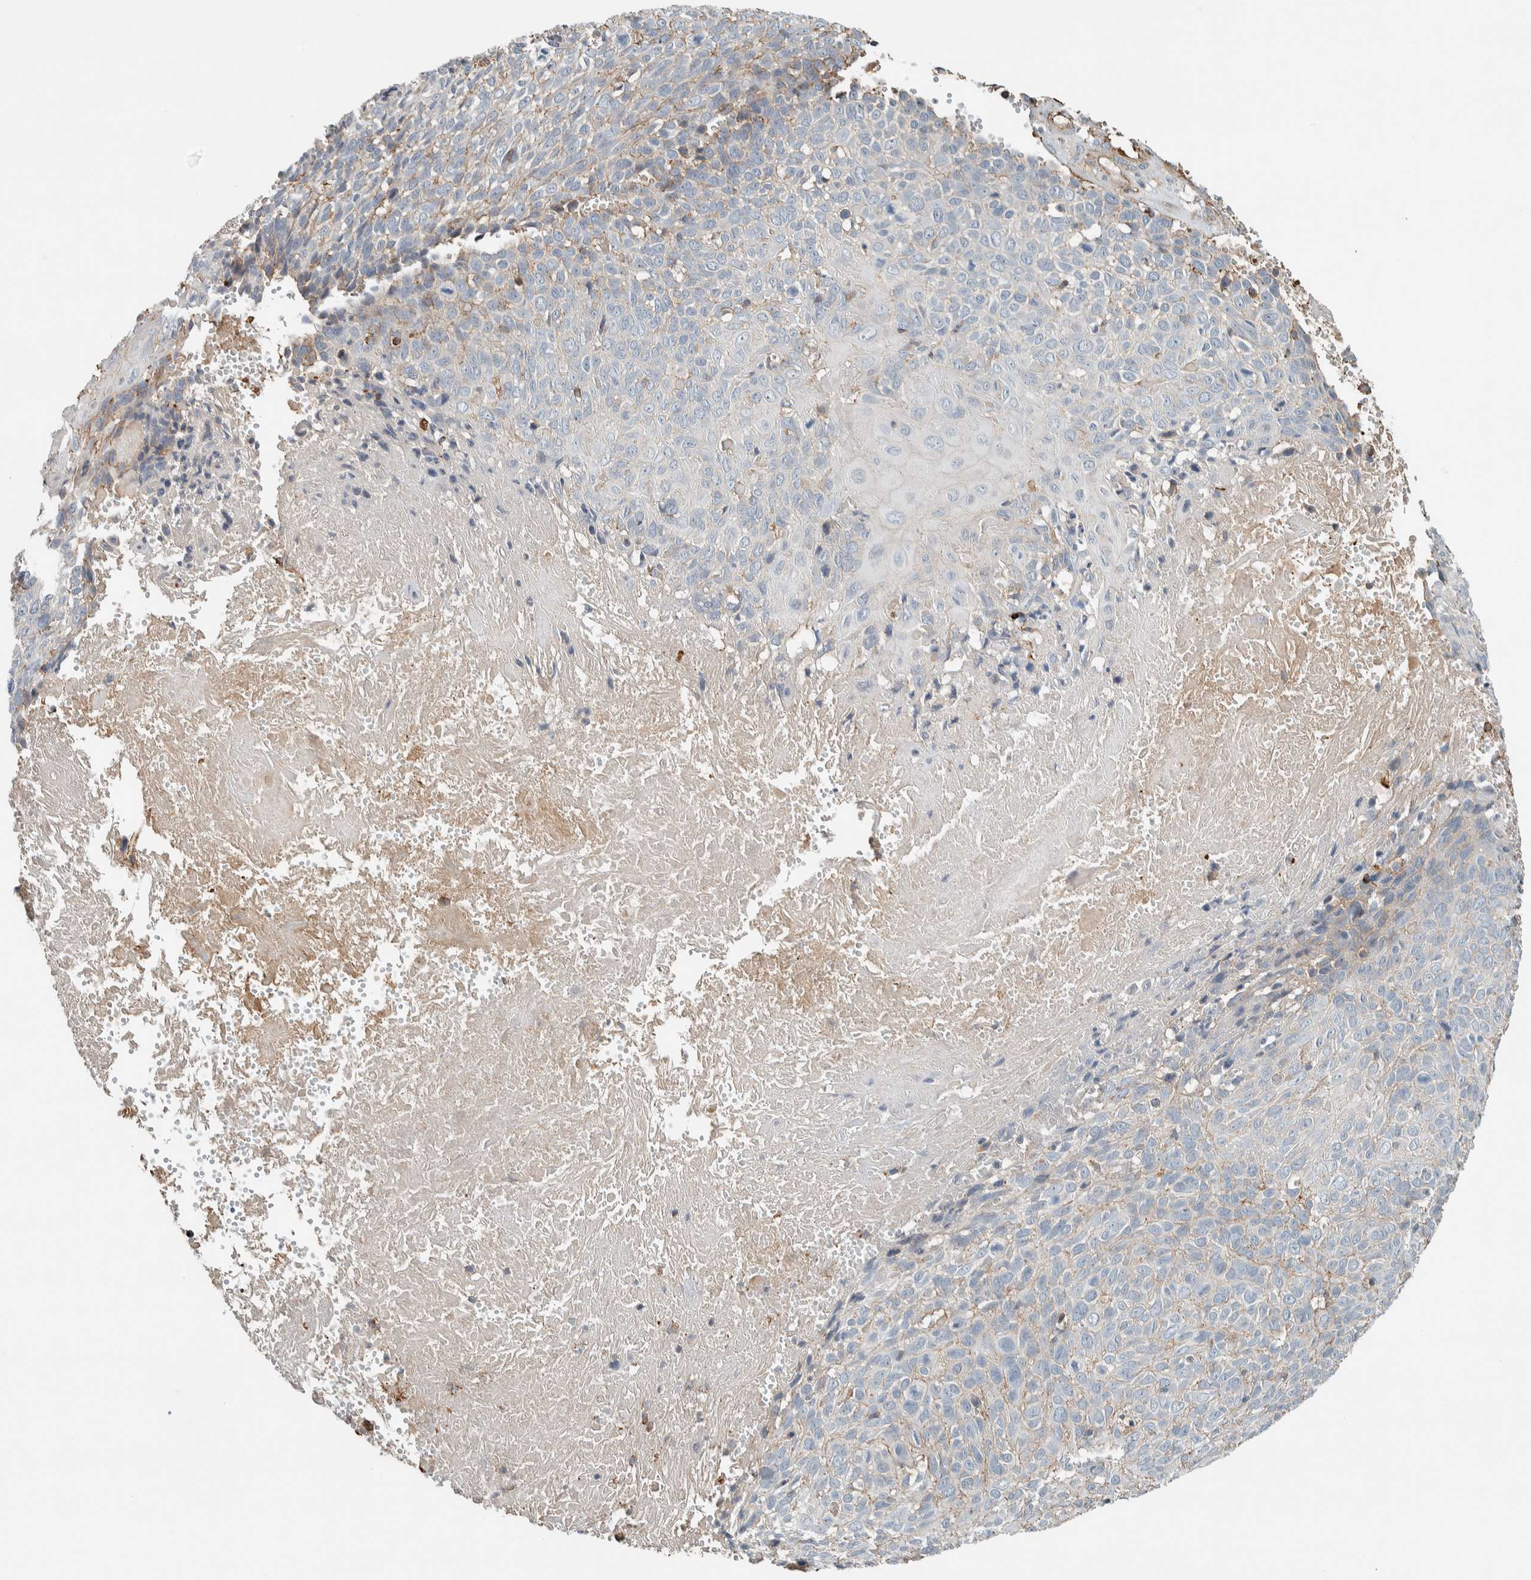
{"staining": {"intensity": "negative", "quantity": "none", "location": "none"}, "tissue": "cervical cancer", "cell_type": "Tumor cells", "image_type": "cancer", "snomed": [{"axis": "morphology", "description": "Squamous cell carcinoma, NOS"}, {"axis": "topography", "description": "Cervix"}], "caption": "Protein analysis of cervical squamous cell carcinoma displays no significant staining in tumor cells.", "gene": "CTBP2", "patient": {"sex": "female", "age": 74}}